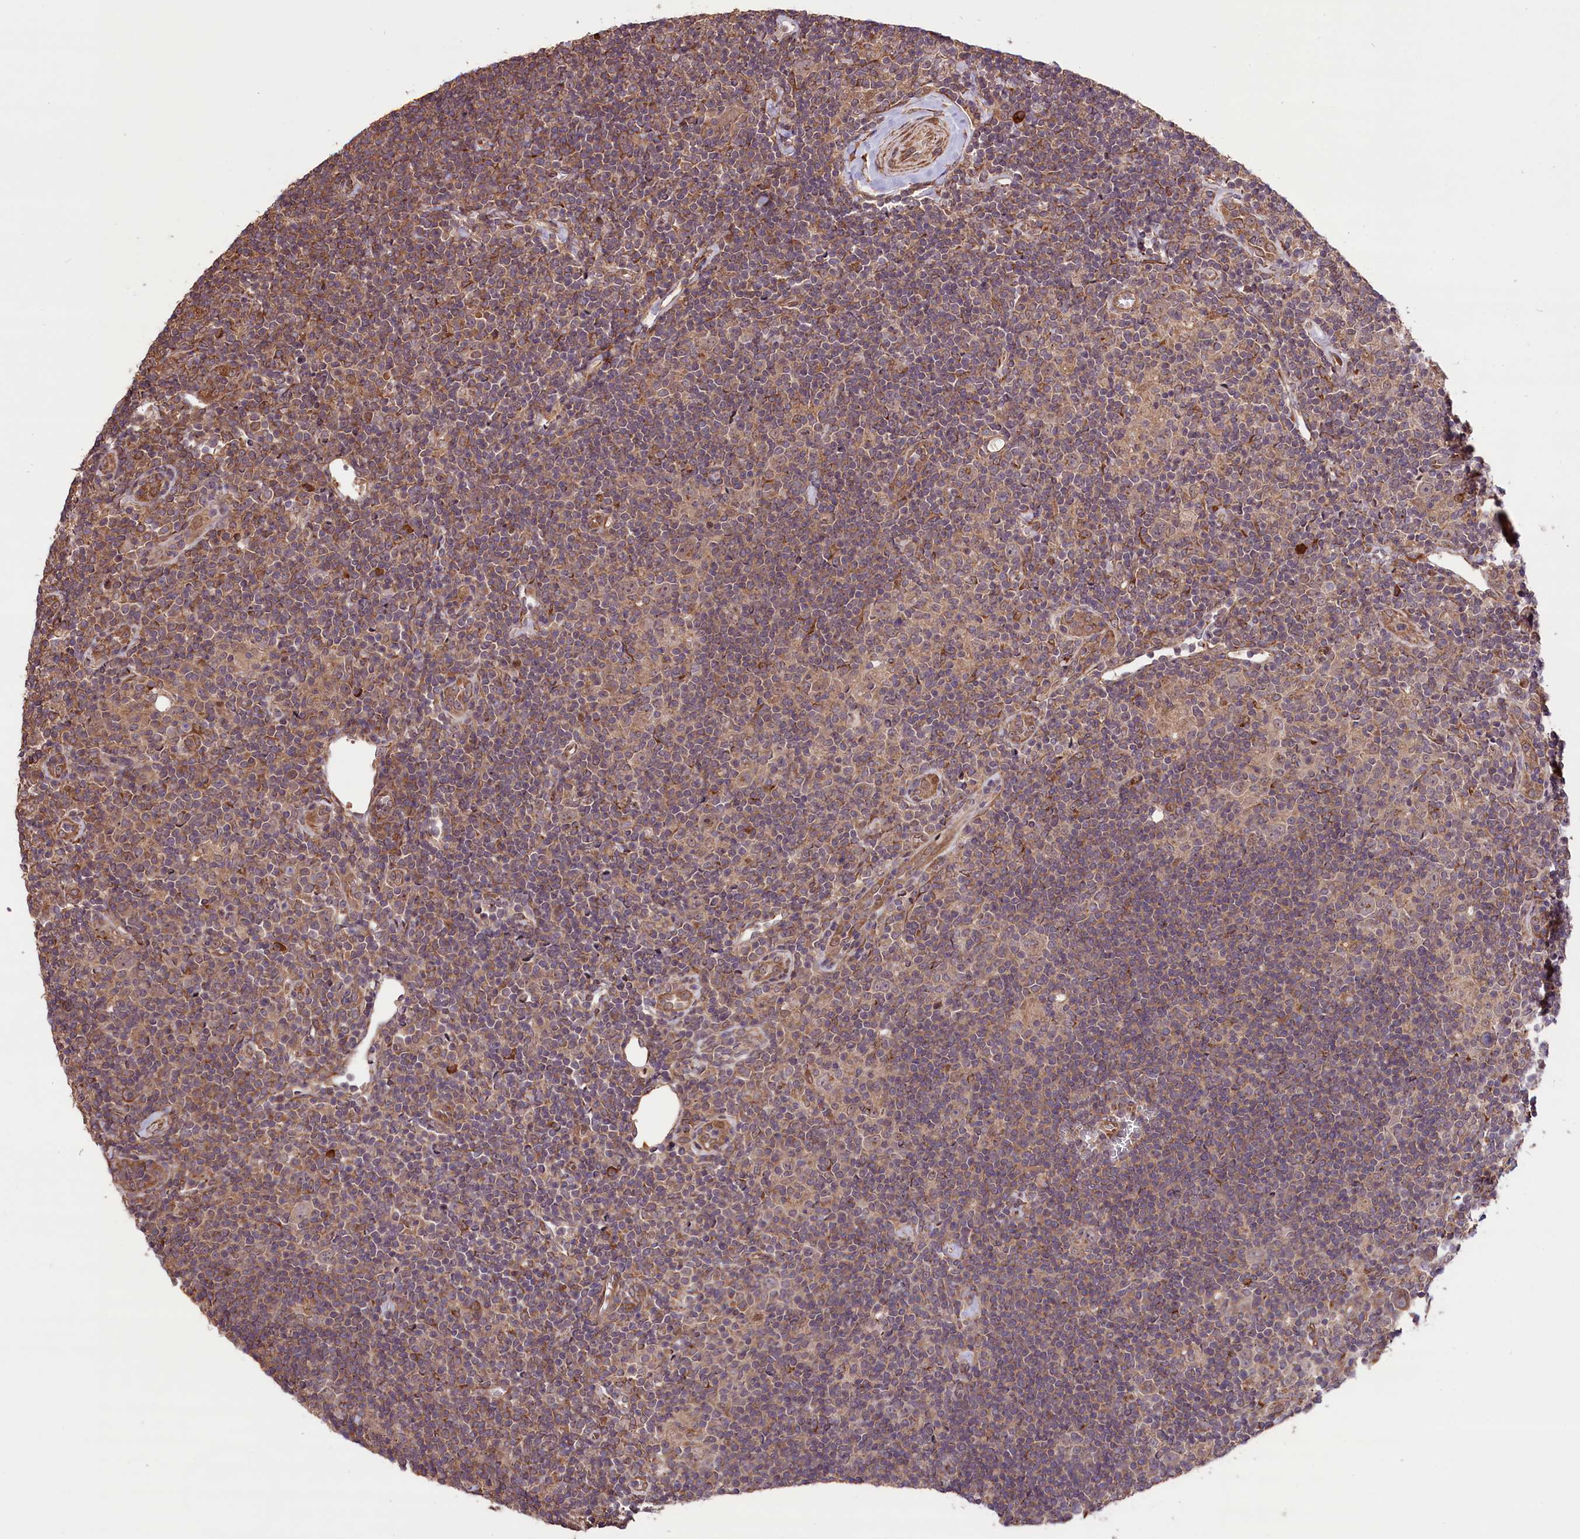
{"staining": {"intensity": "weak", "quantity": "25%-75%", "location": "cytoplasmic/membranous"}, "tissue": "lymphoma", "cell_type": "Tumor cells", "image_type": "cancer", "snomed": [{"axis": "morphology", "description": "Hodgkin's disease, NOS"}, {"axis": "topography", "description": "Lymph node"}], "caption": "Human Hodgkin's disease stained with a protein marker exhibits weak staining in tumor cells.", "gene": "HDAC5", "patient": {"sex": "female", "age": 57}}